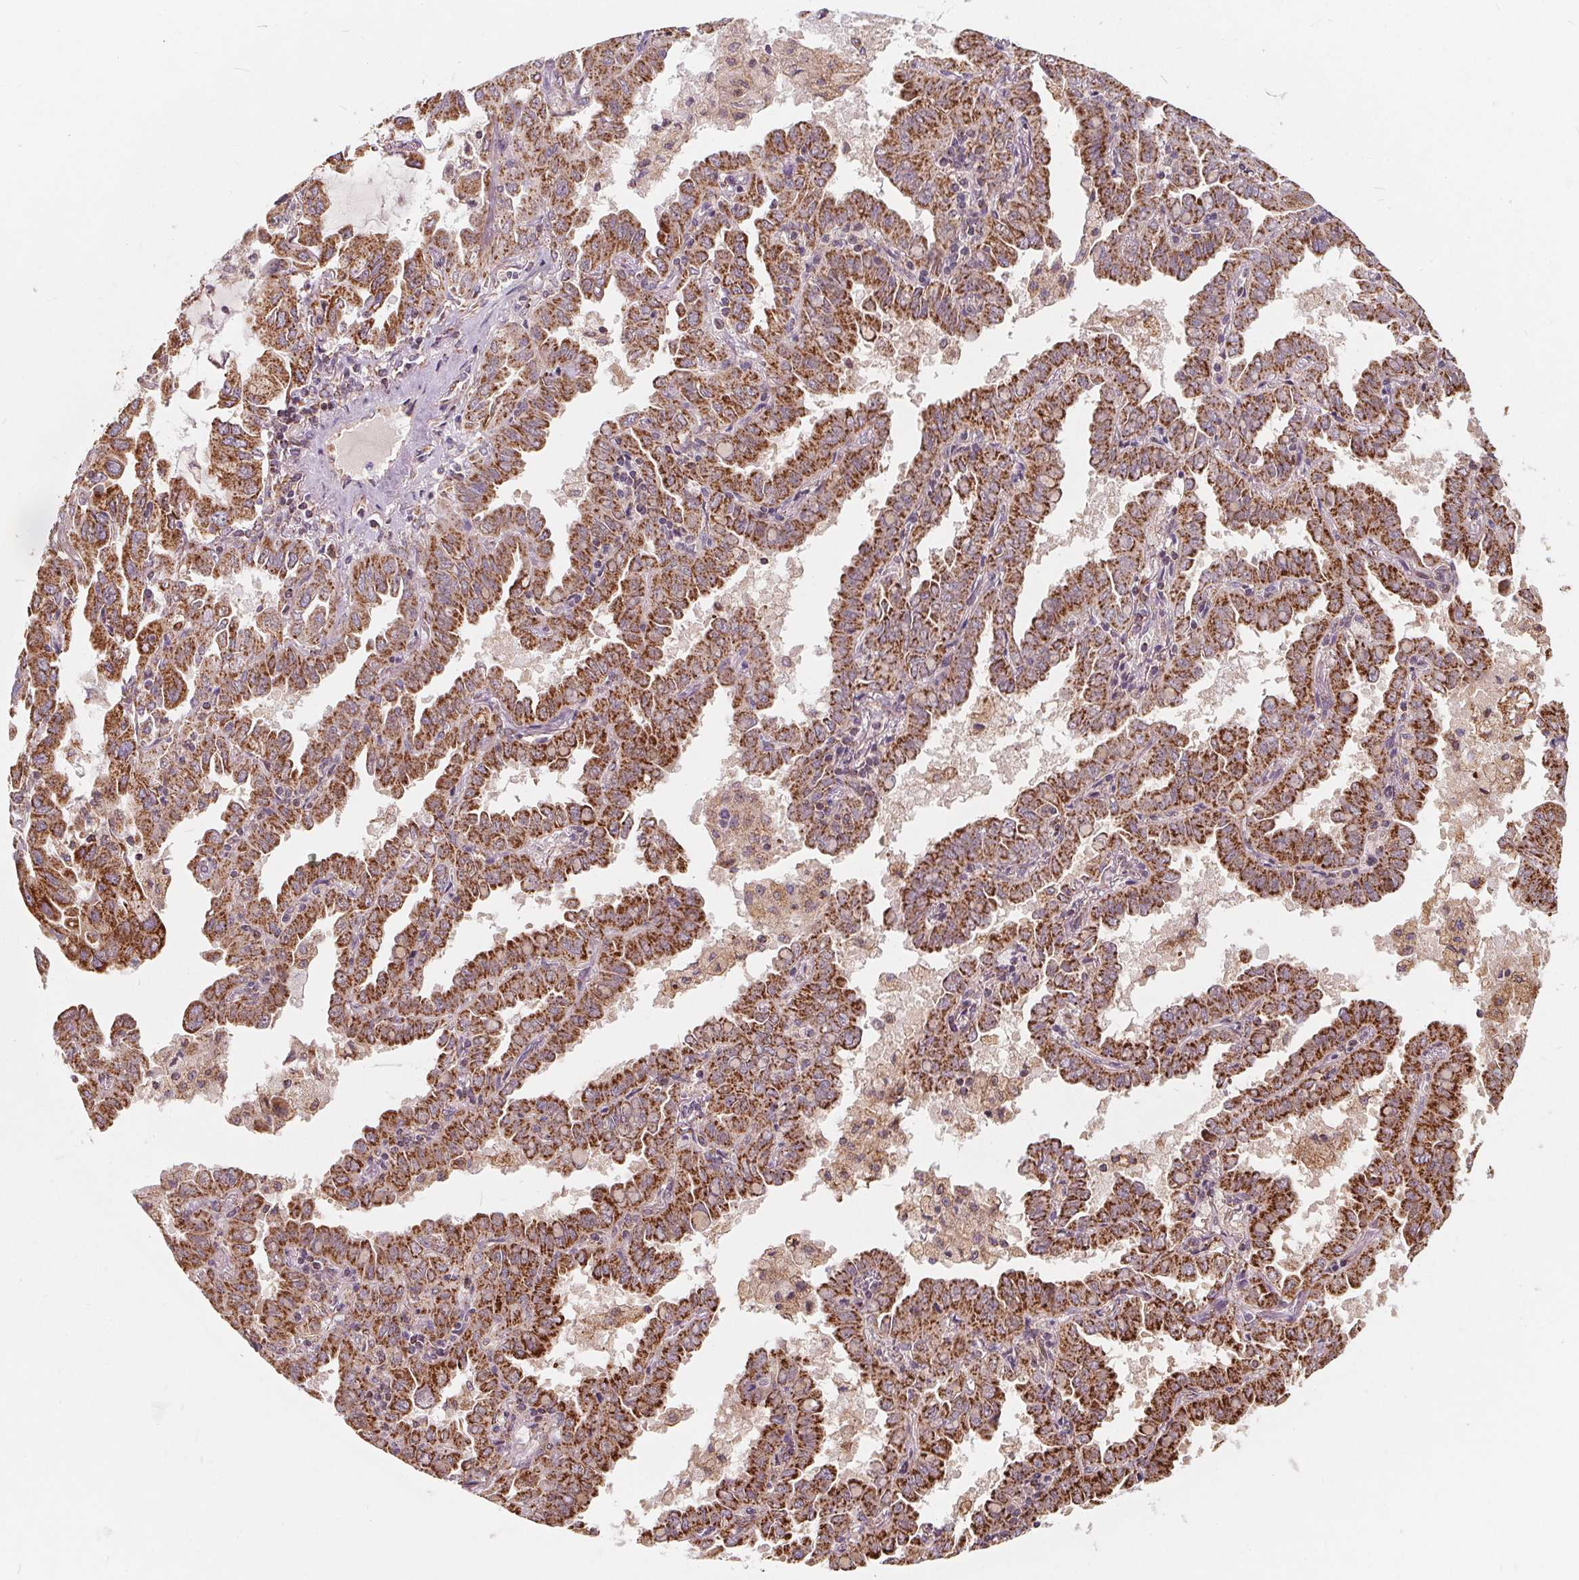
{"staining": {"intensity": "moderate", "quantity": ">75%", "location": "cytoplasmic/membranous"}, "tissue": "lung cancer", "cell_type": "Tumor cells", "image_type": "cancer", "snomed": [{"axis": "morphology", "description": "Adenocarcinoma, NOS"}, {"axis": "topography", "description": "Lung"}], "caption": "This is a photomicrograph of IHC staining of lung cancer, which shows moderate positivity in the cytoplasmic/membranous of tumor cells.", "gene": "PLSCR3", "patient": {"sex": "male", "age": 64}}